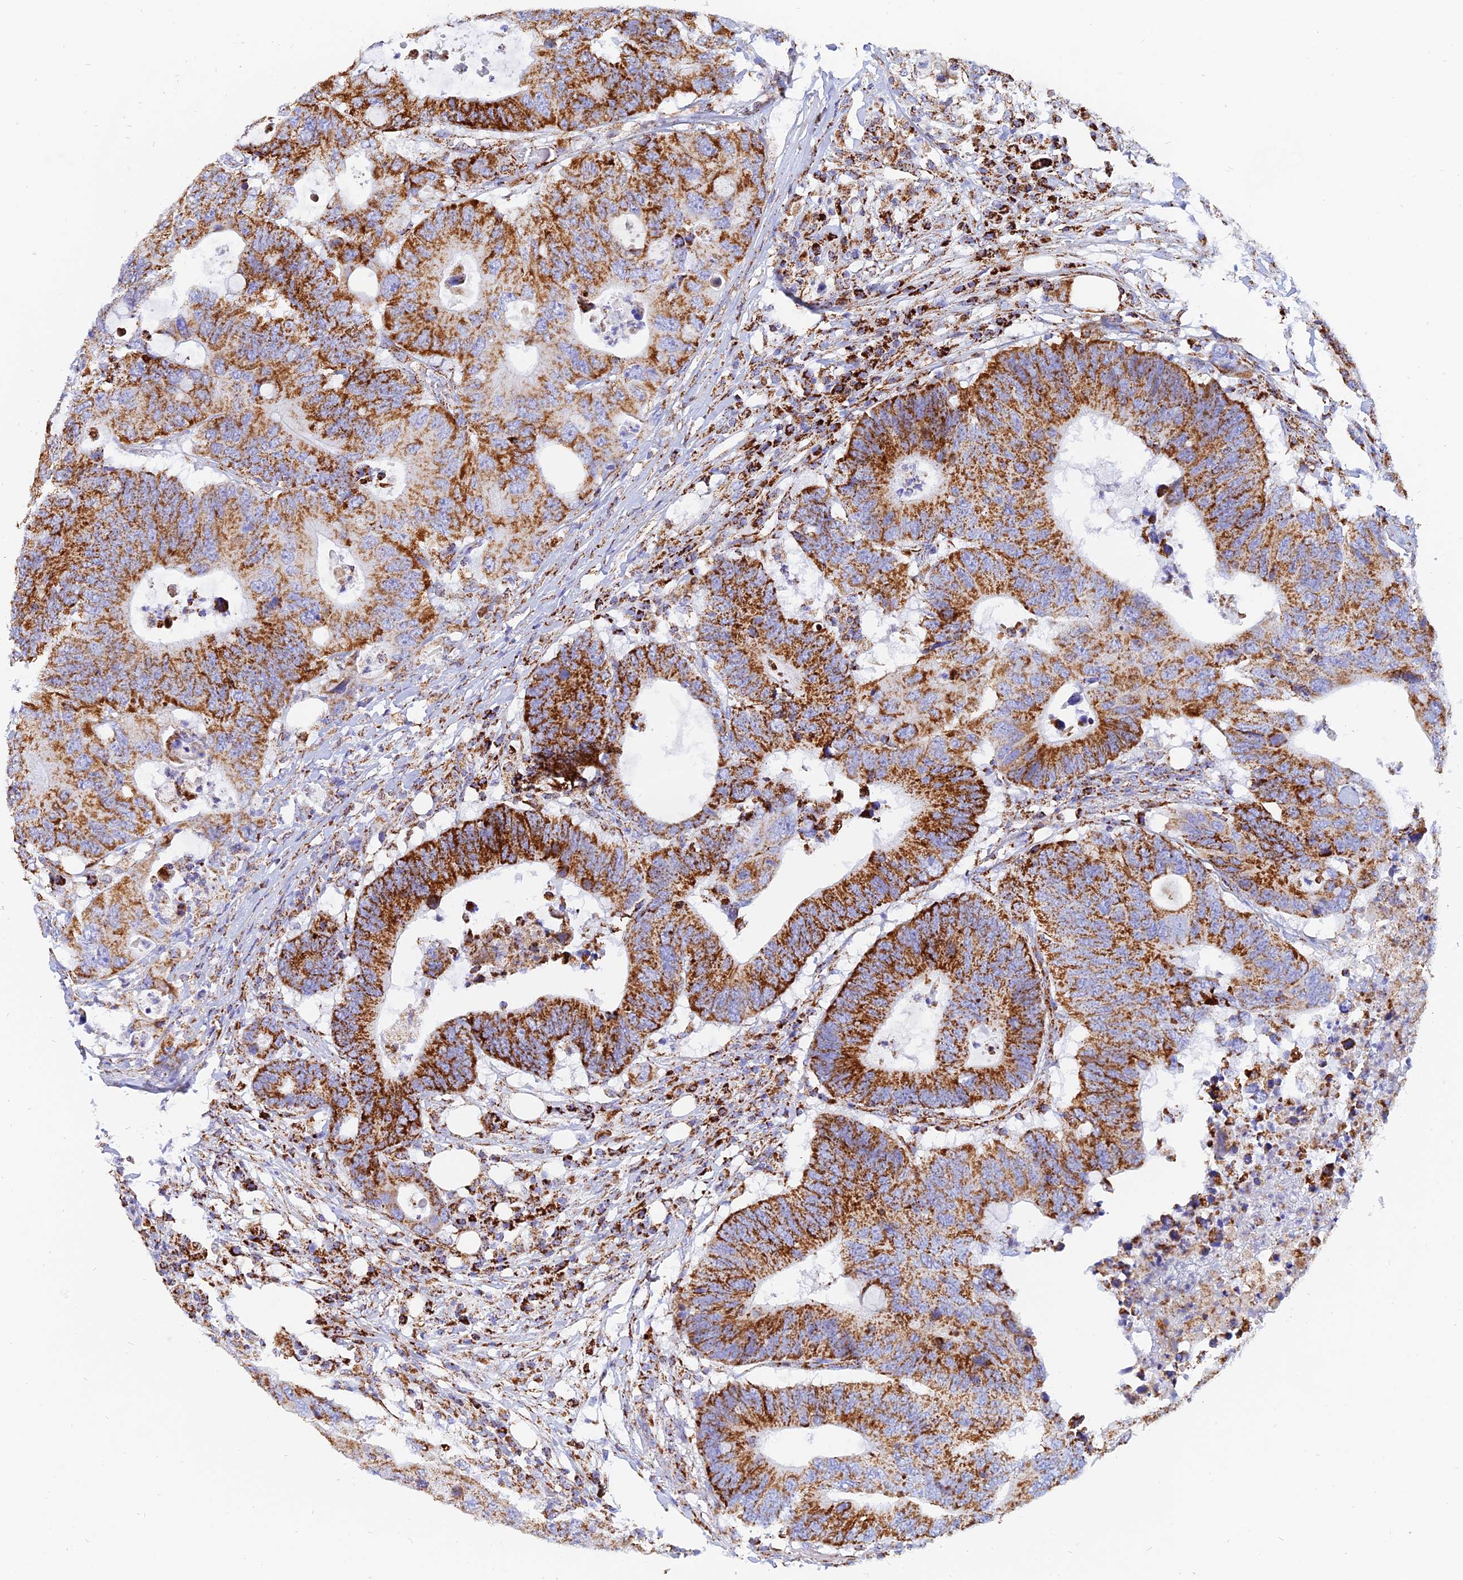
{"staining": {"intensity": "strong", "quantity": ">75%", "location": "cytoplasmic/membranous"}, "tissue": "colorectal cancer", "cell_type": "Tumor cells", "image_type": "cancer", "snomed": [{"axis": "morphology", "description": "Adenocarcinoma, NOS"}, {"axis": "topography", "description": "Colon"}], "caption": "Adenocarcinoma (colorectal) stained with DAB immunohistochemistry displays high levels of strong cytoplasmic/membranous positivity in about >75% of tumor cells.", "gene": "NDUFB6", "patient": {"sex": "male", "age": 71}}